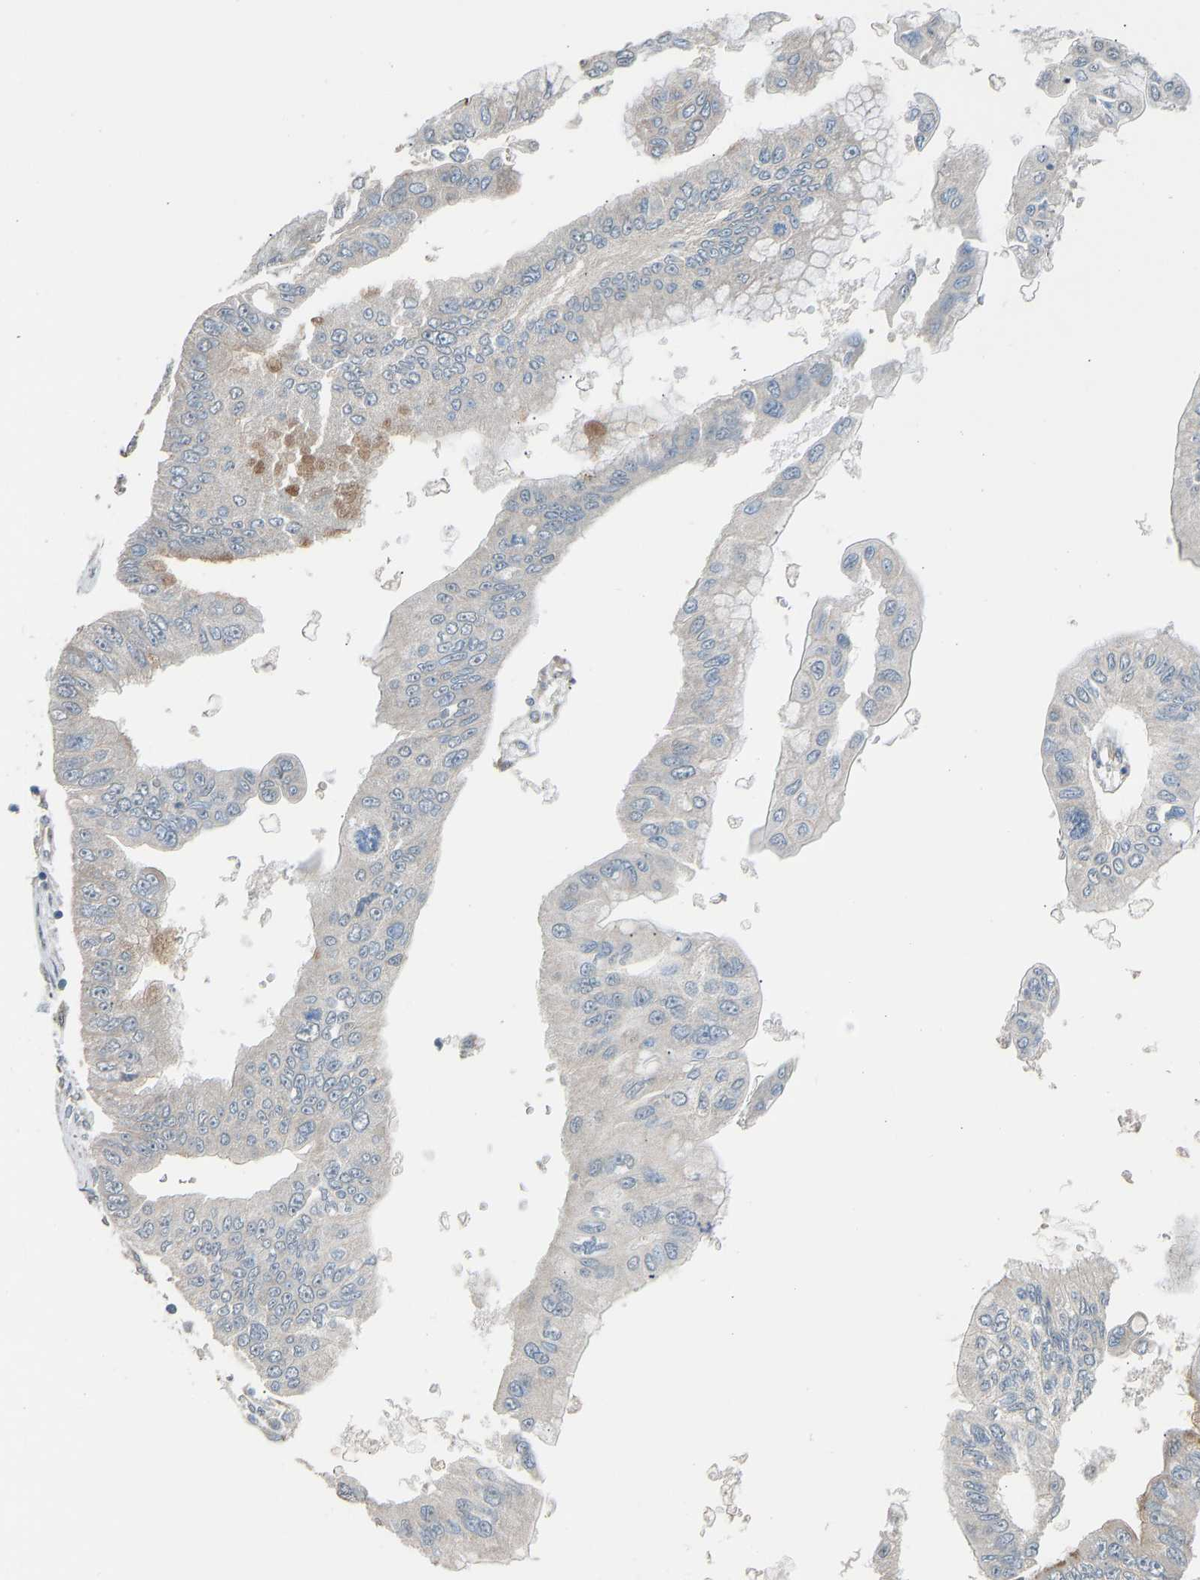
{"staining": {"intensity": "moderate", "quantity": "<25%", "location": "cytoplasmic/membranous"}, "tissue": "pancreatic cancer", "cell_type": "Tumor cells", "image_type": "cancer", "snomed": [{"axis": "morphology", "description": "Adenocarcinoma, NOS"}, {"axis": "topography", "description": "Pancreas"}], "caption": "Pancreatic cancer (adenocarcinoma) stained with a brown dye demonstrates moderate cytoplasmic/membranous positive staining in approximately <25% of tumor cells.", "gene": "SLC43A1", "patient": {"sex": "female", "age": 77}}